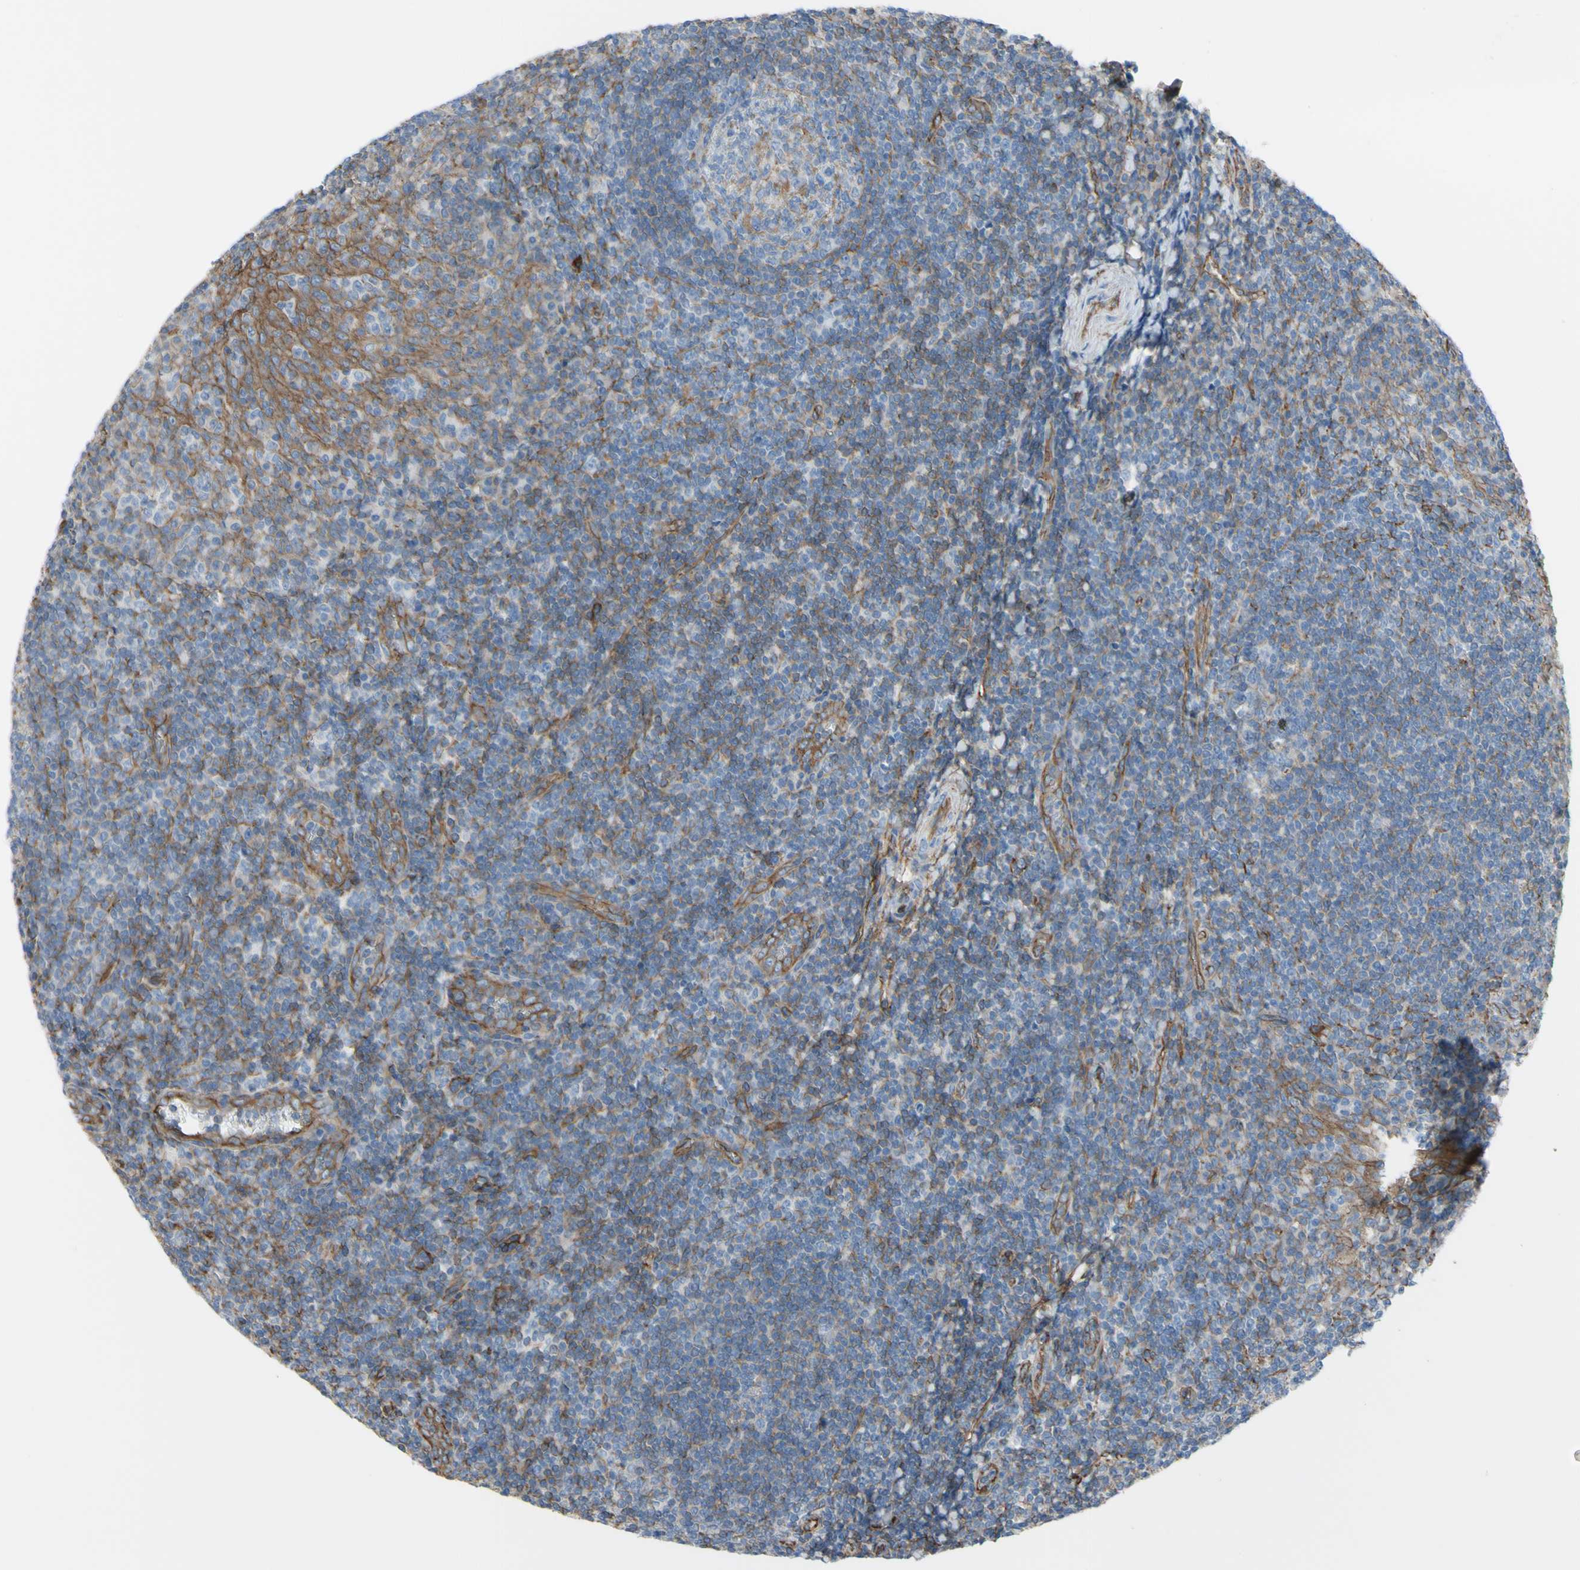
{"staining": {"intensity": "weak", "quantity": ">75%", "location": "cytoplasmic/membranous"}, "tissue": "tonsil", "cell_type": "Germinal center cells", "image_type": "normal", "snomed": [{"axis": "morphology", "description": "Normal tissue, NOS"}, {"axis": "topography", "description": "Tonsil"}], "caption": "Tonsil stained with a brown dye shows weak cytoplasmic/membranous positive staining in about >75% of germinal center cells.", "gene": "TPBG", "patient": {"sex": "male", "age": 31}}